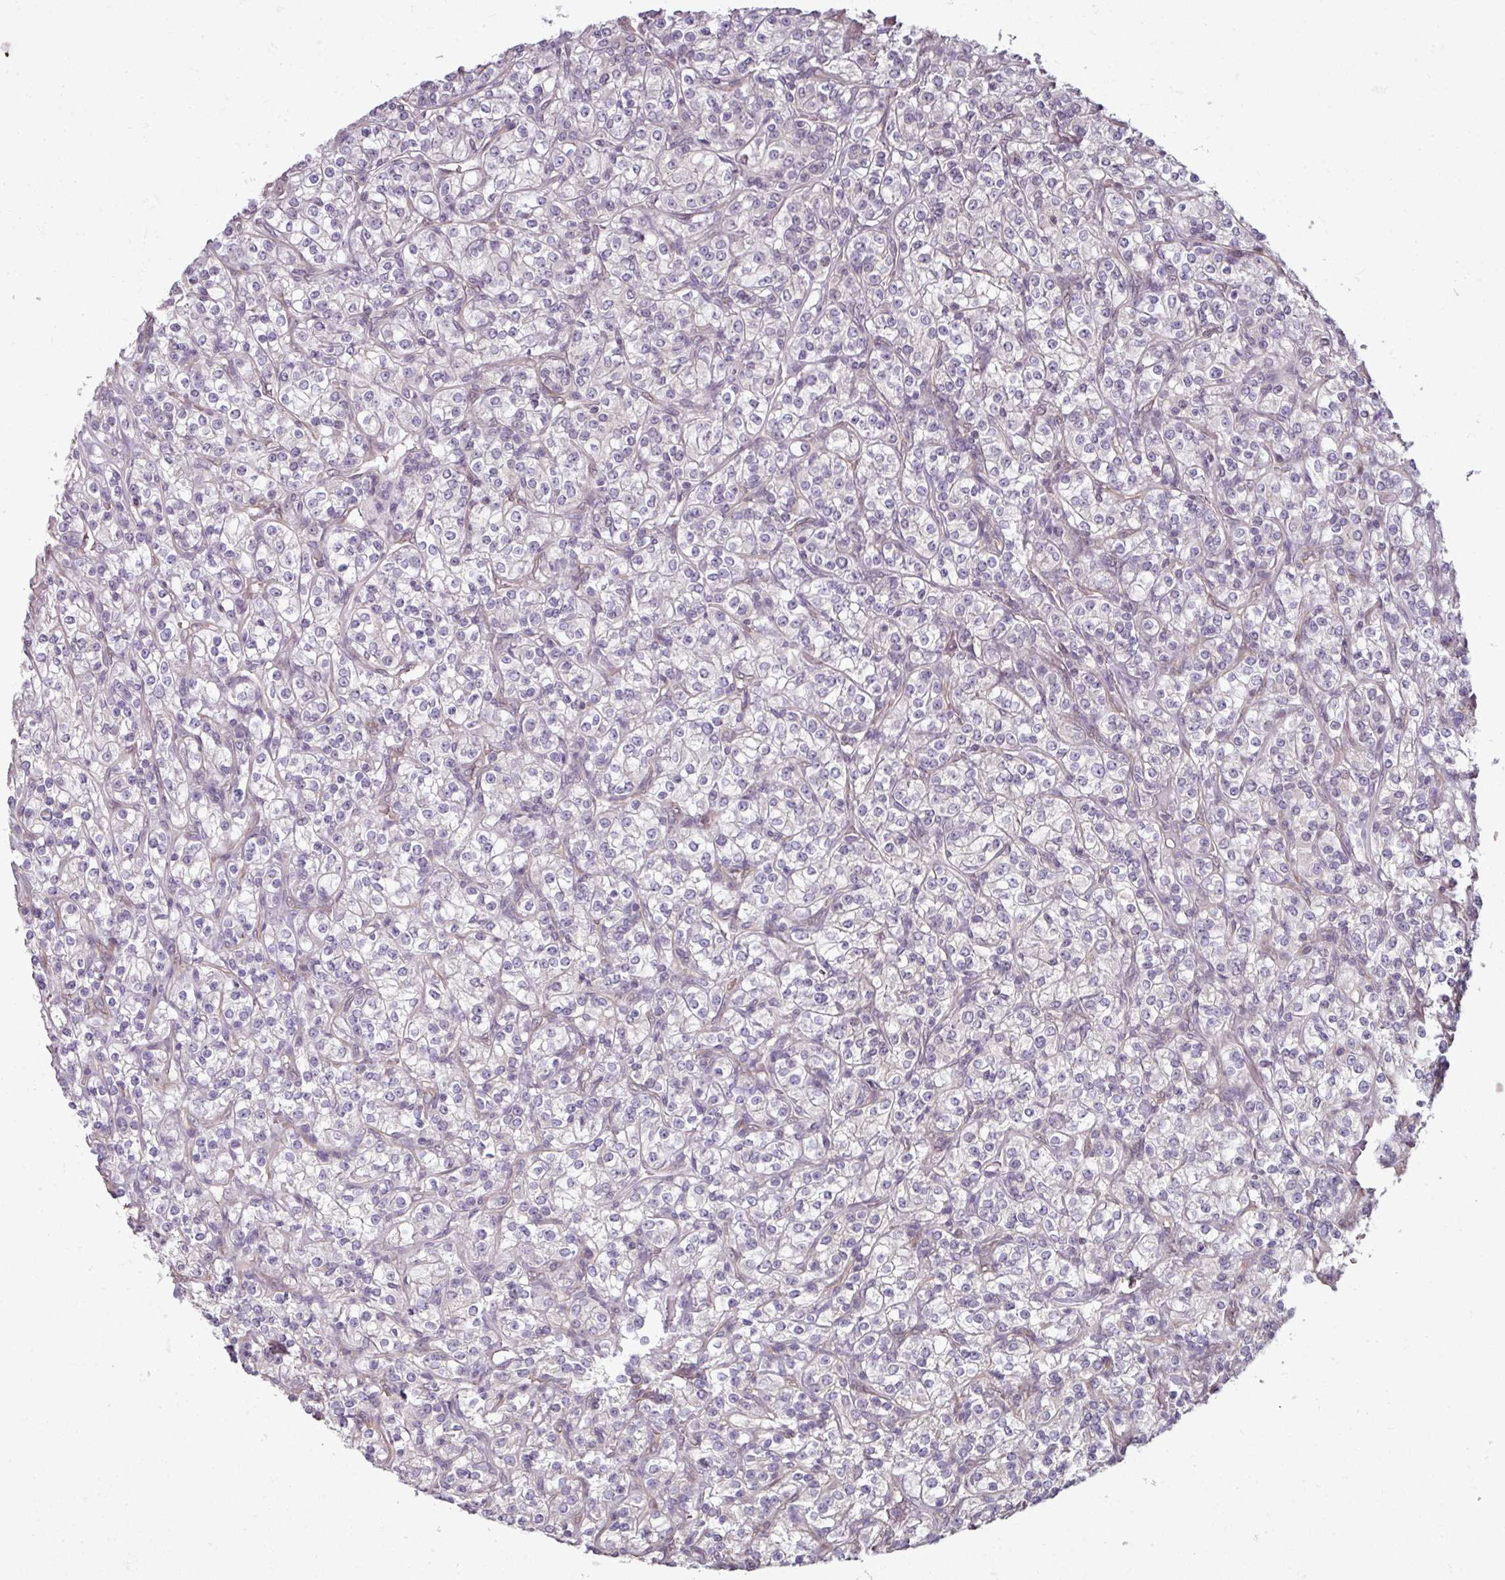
{"staining": {"intensity": "negative", "quantity": "none", "location": "none"}, "tissue": "renal cancer", "cell_type": "Tumor cells", "image_type": "cancer", "snomed": [{"axis": "morphology", "description": "Adenocarcinoma, NOS"}, {"axis": "topography", "description": "Kidney"}], "caption": "Immunohistochemistry (IHC) of human renal adenocarcinoma displays no staining in tumor cells.", "gene": "C19orf33", "patient": {"sex": "male", "age": 77}}